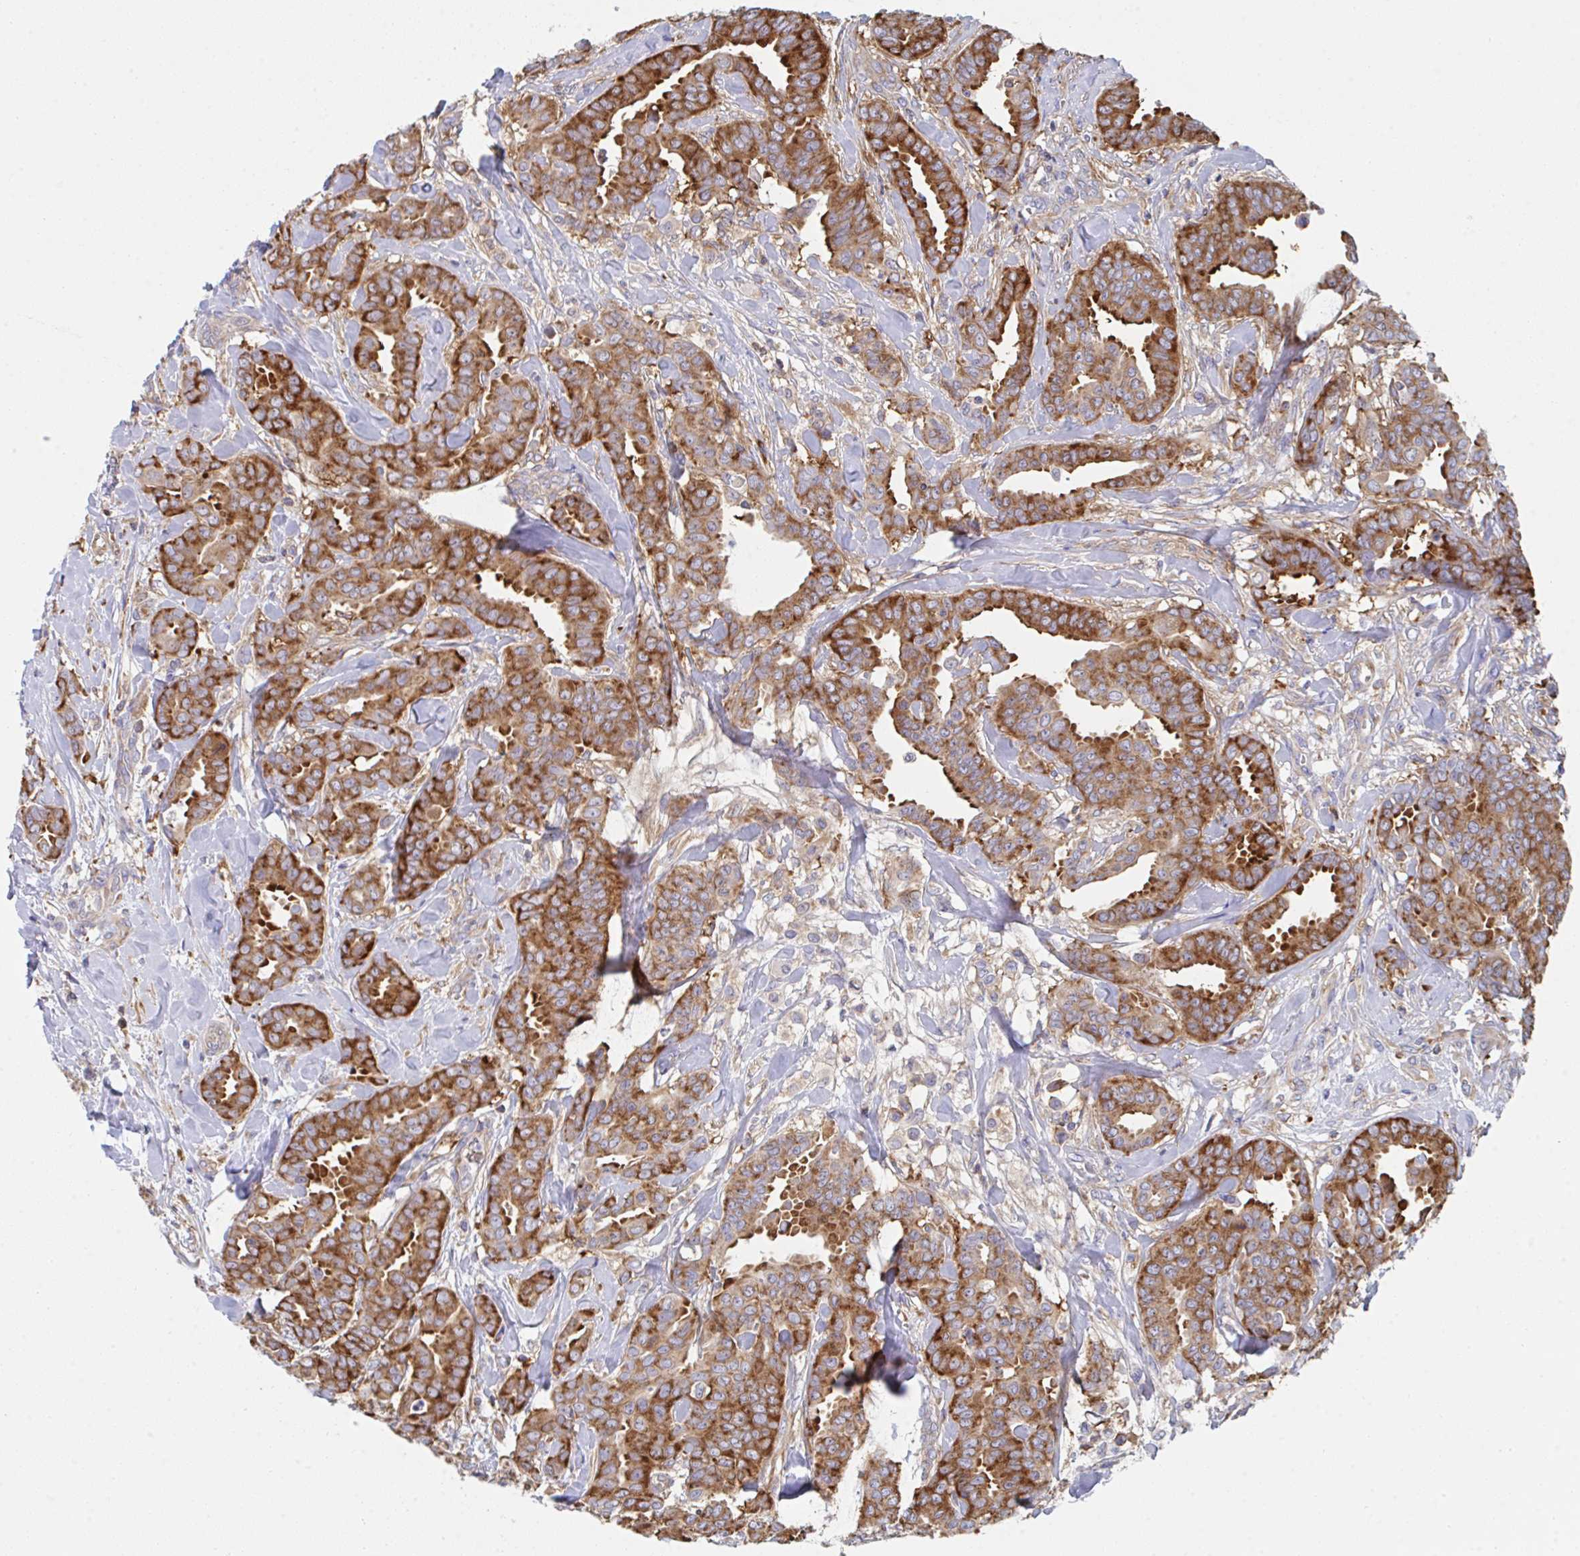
{"staining": {"intensity": "strong", "quantity": ">75%", "location": "cytoplasmic/membranous"}, "tissue": "breast cancer", "cell_type": "Tumor cells", "image_type": "cancer", "snomed": [{"axis": "morphology", "description": "Duct carcinoma"}, {"axis": "topography", "description": "Breast"}], "caption": "Immunohistochemical staining of intraductal carcinoma (breast) displays high levels of strong cytoplasmic/membranous protein positivity in about >75% of tumor cells. (brown staining indicates protein expression, while blue staining denotes nuclei).", "gene": "WNK1", "patient": {"sex": "female", "age": 45}}